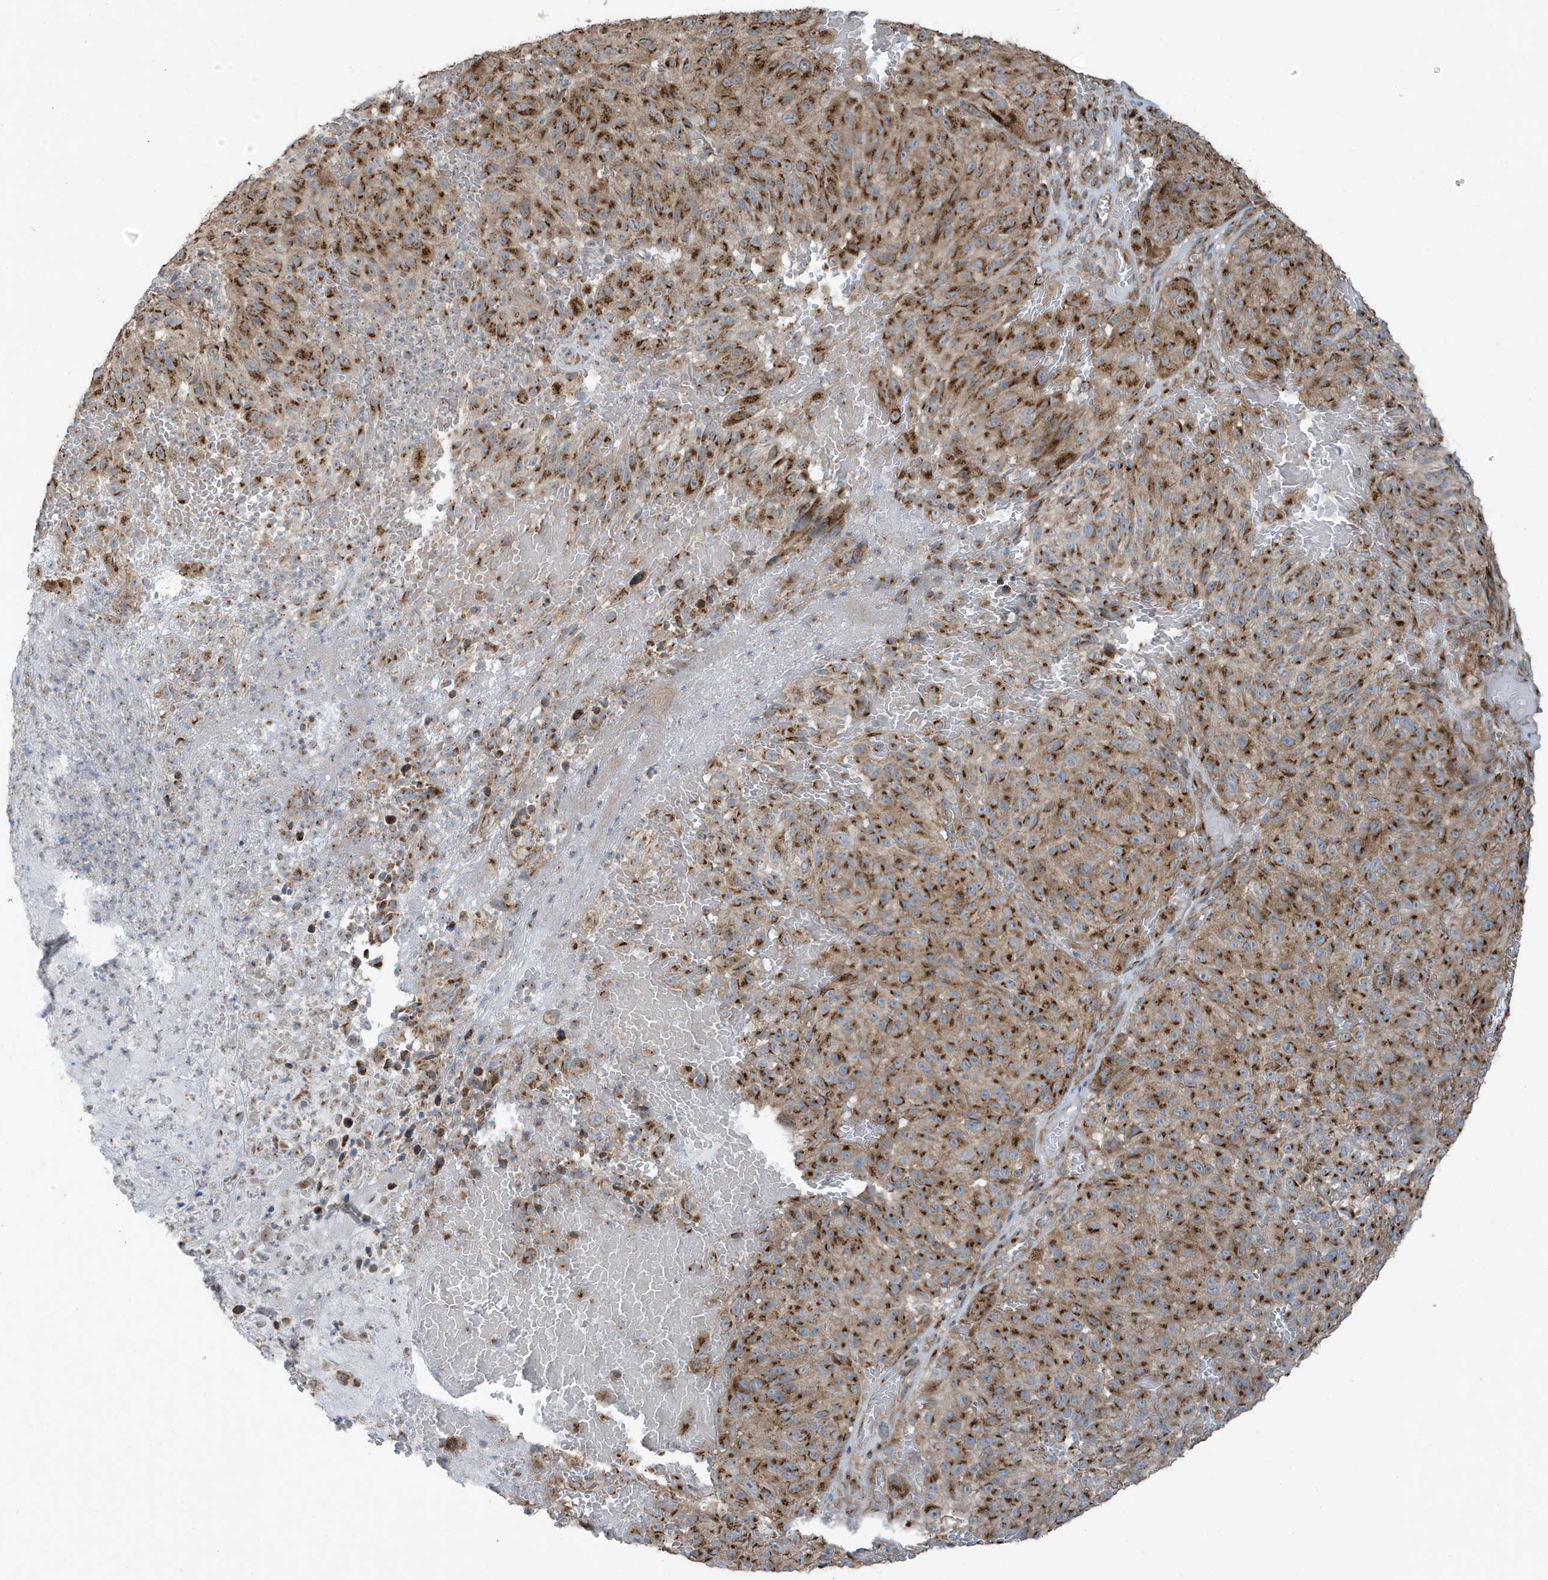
{"staining": {"intensity": "moderate", "quantity": ">75%", "location": "cytoplasmic/membranous"}, "tissue": "melanoma", "cell_type": "Tumor cells", "image_type": "cancer", "snomed": [{"axis": "morphology", "description": "Malignant melanoma, NOS"}, {"axis": "topography", "description": "Skin"}], "caption": "Immunohistochemical staining of human melanoma exhibits medium levels of moderate cytoplasmic/membranous protein expression in about >75% of tumor cells.", "gene": "GOLGA4", "patient": {"sex": "male", "age": 83}}